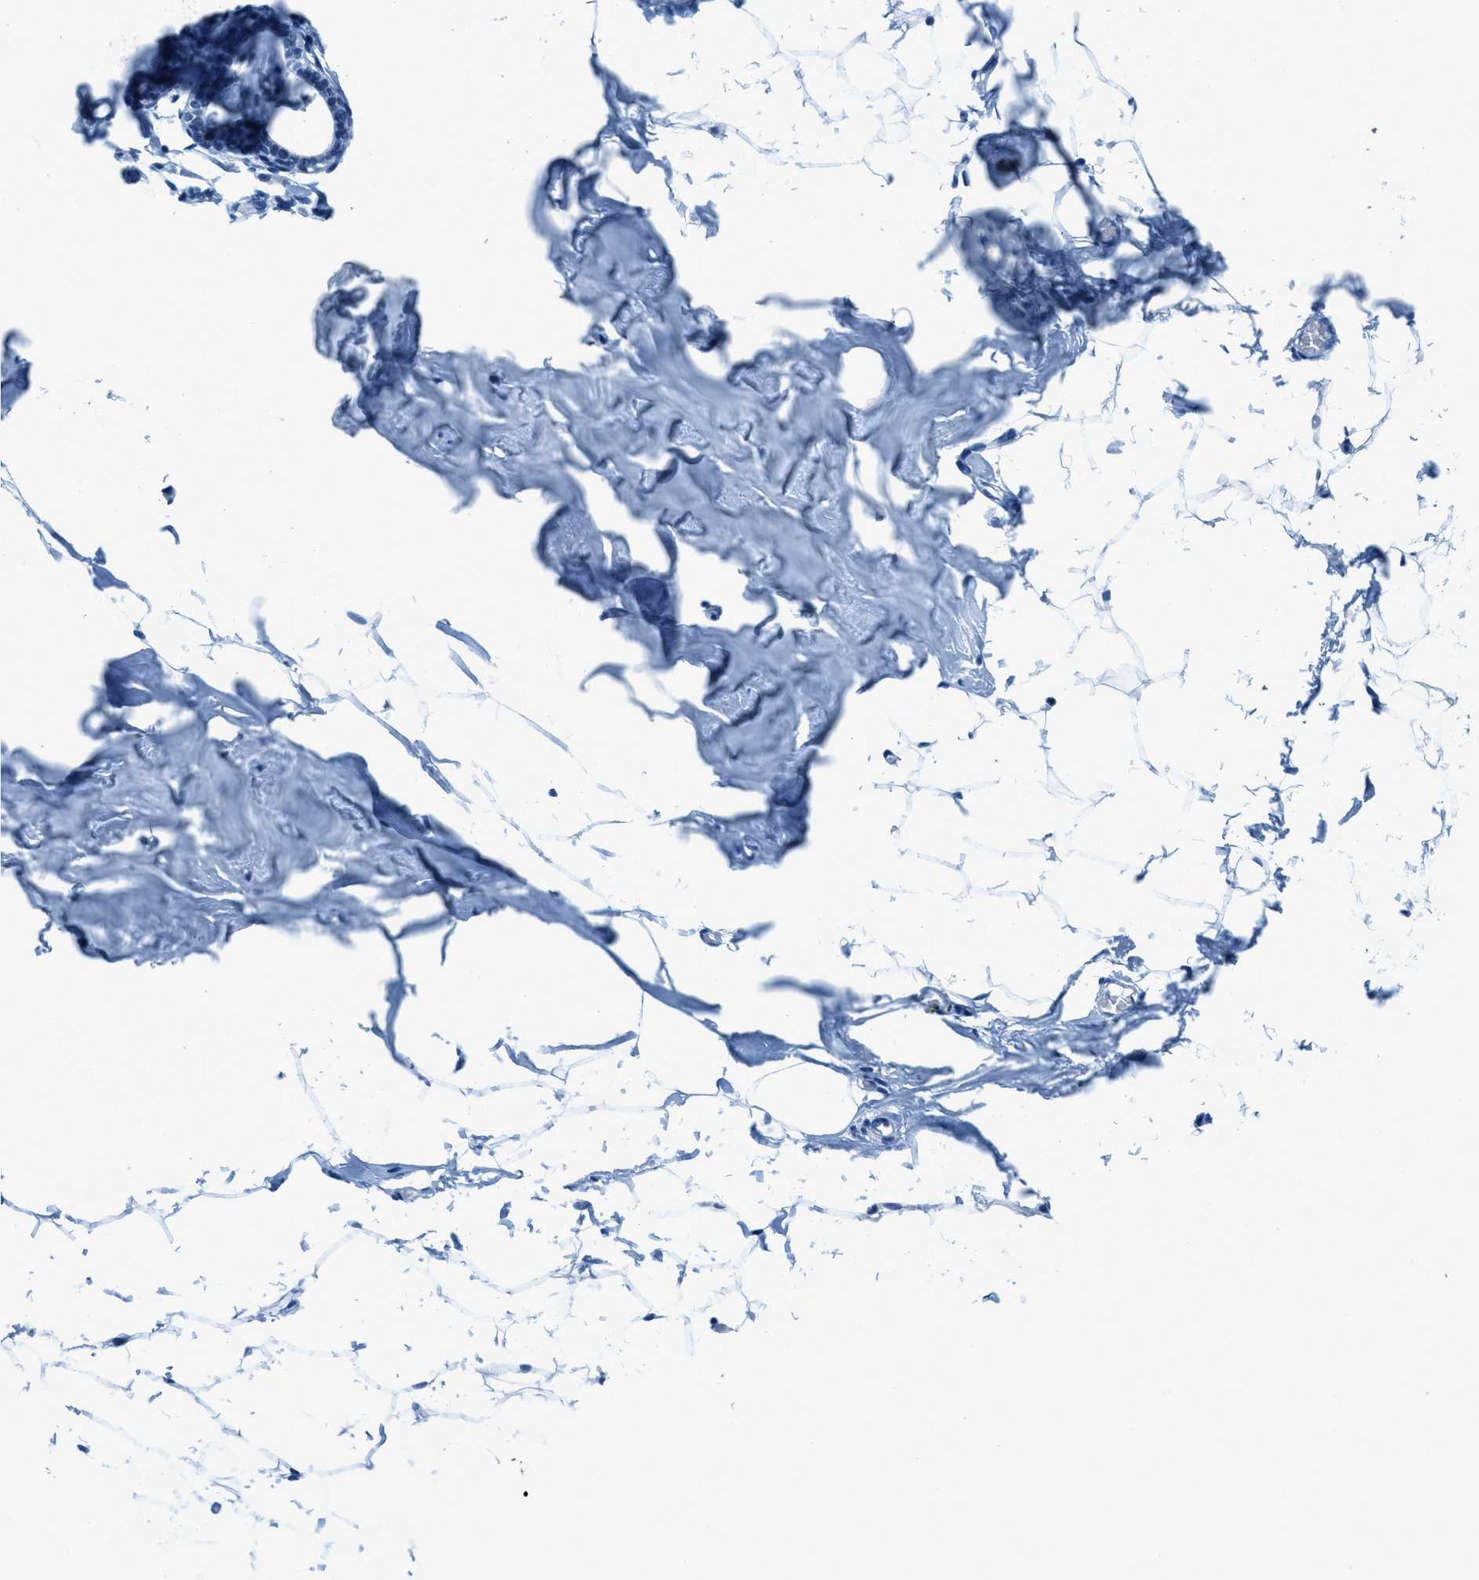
{"staining": {"intensity": "negative", "quantity": "none", "location": "none"}, "tissue": "adipose tissue", "cell_type": "Adipocytes", "image_type": "normal", "snomed": [{"axis": "morphology", "description": "Normal tissue, NOS"}, {"axis": "topography", "description": "Breast"}, {"axis": "topography", "description": "Soft tissue"}], "caption": "IHC micrograph of unremarkable adipose tissue: human adipose tissue stained with DAB shows no significant protein positivity in adipocytes.", "gene": "PLA2G2A", "patient": {"sex": "female", "age": 75}}